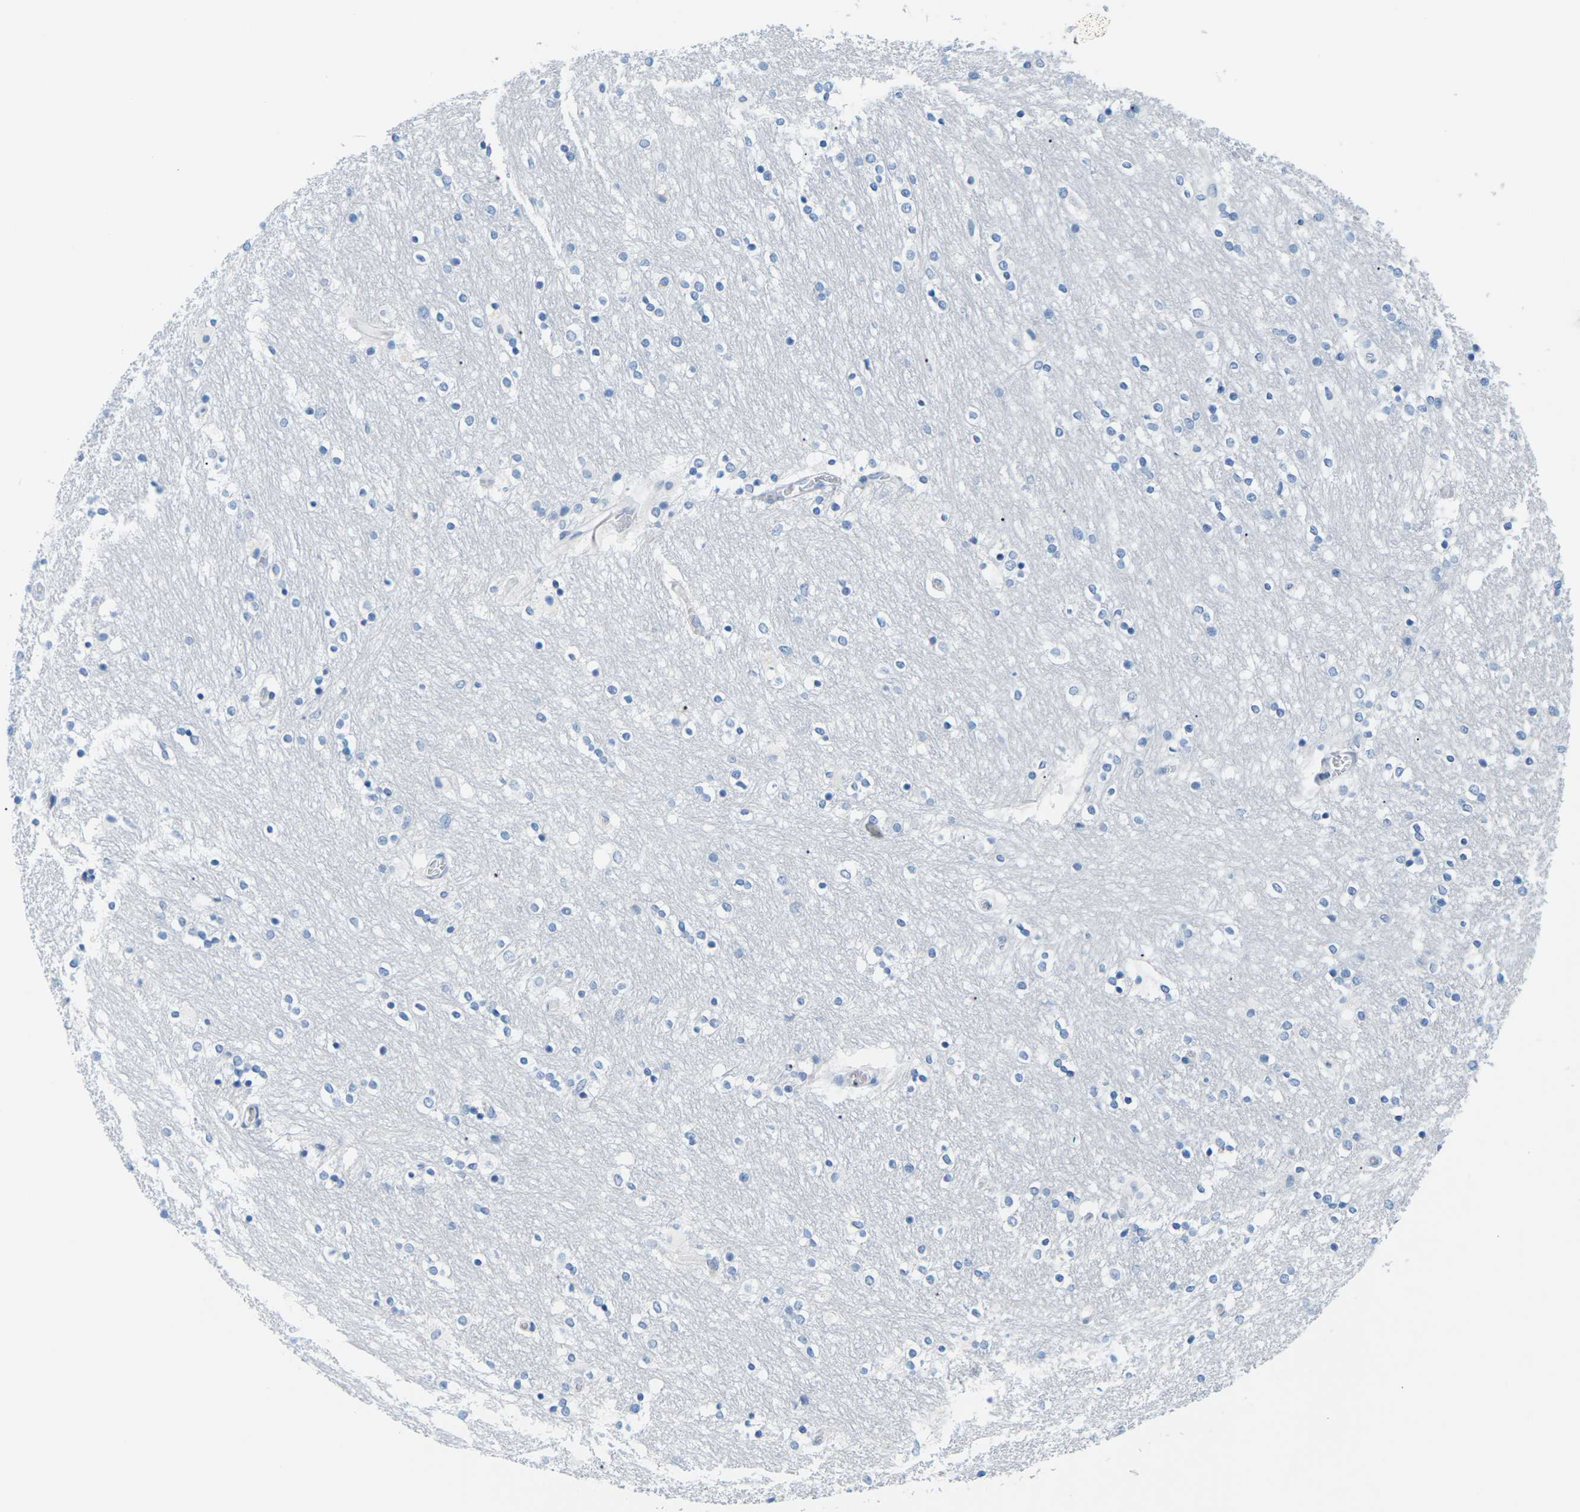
{"staining": {"intensity": "weak", "quantity": "<25%", "location": "cytoplasmic/membranous"}, "tissue": "caudate", "cell_type": "Glial cells", "image_type": "normal", "snomed": [{"axis": "morphology", "description": "Normal tissue, NOS"}, {"axis": "topography", "description": "Lateral ventricle wall"}], "caption": "DAB (3,3'-diaminobenzidine) immunohistochemical staining of unremarkable human caudate reveals no significant positivity in glial cells.", "gene": "SLC12A1", "patient": {"sex": "female", "age": 54}}